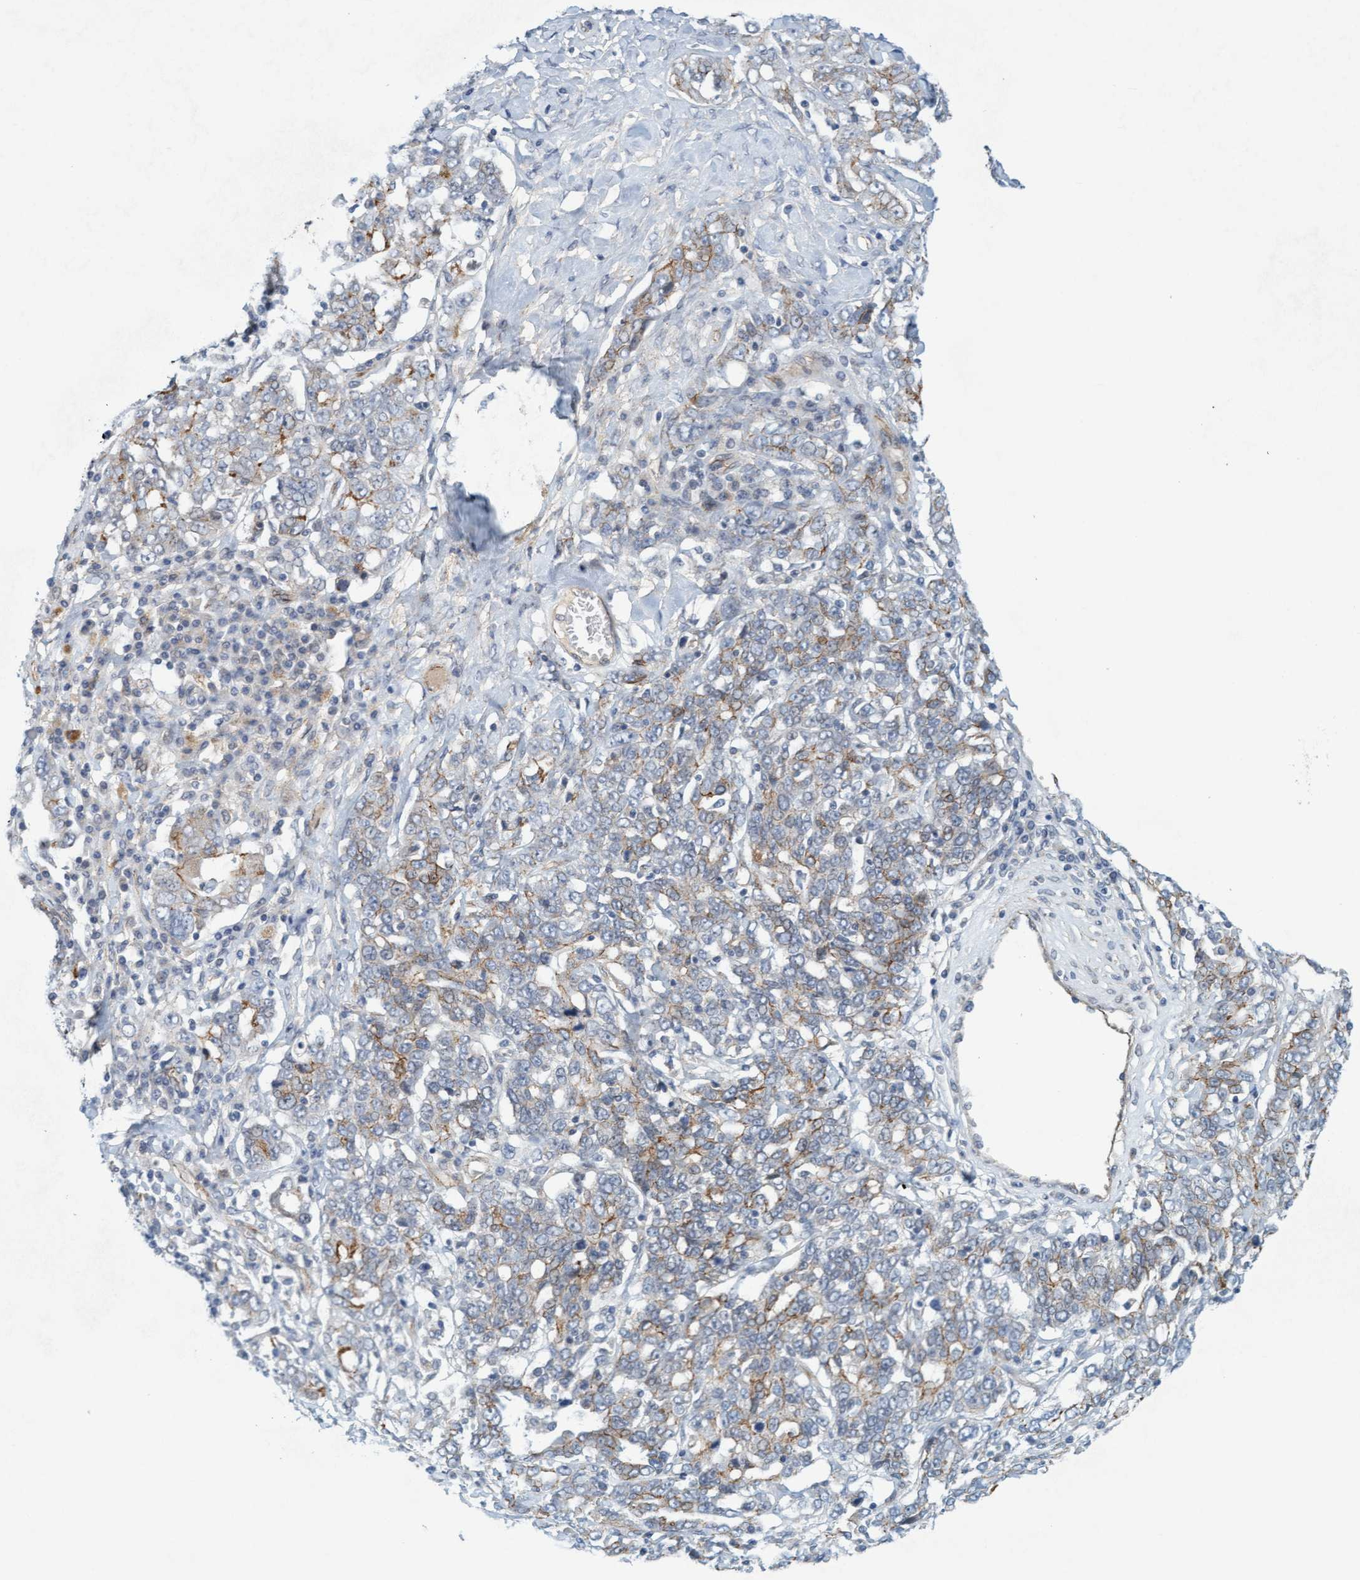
{"staining": {"intensity": "weak", "quantity": "<25%", "location": "cytoplasmic/membranous"}, "tissue": "ovarian cancer", "cell_type": "Tumor cells", "image_type": "cancer", "snomed": [{"axis": "morphology", "description": "Carcinoma, endometroid"}, {"axis": "topography", "description": "Ovary"}], "caption": "DAB immunohistochemical staining of human endometroid carcinoma (ovarian) displays no significant positivity in tumor cells.", "gene": "KRBA2", "patient": {"sex": "female", "age": 62}}